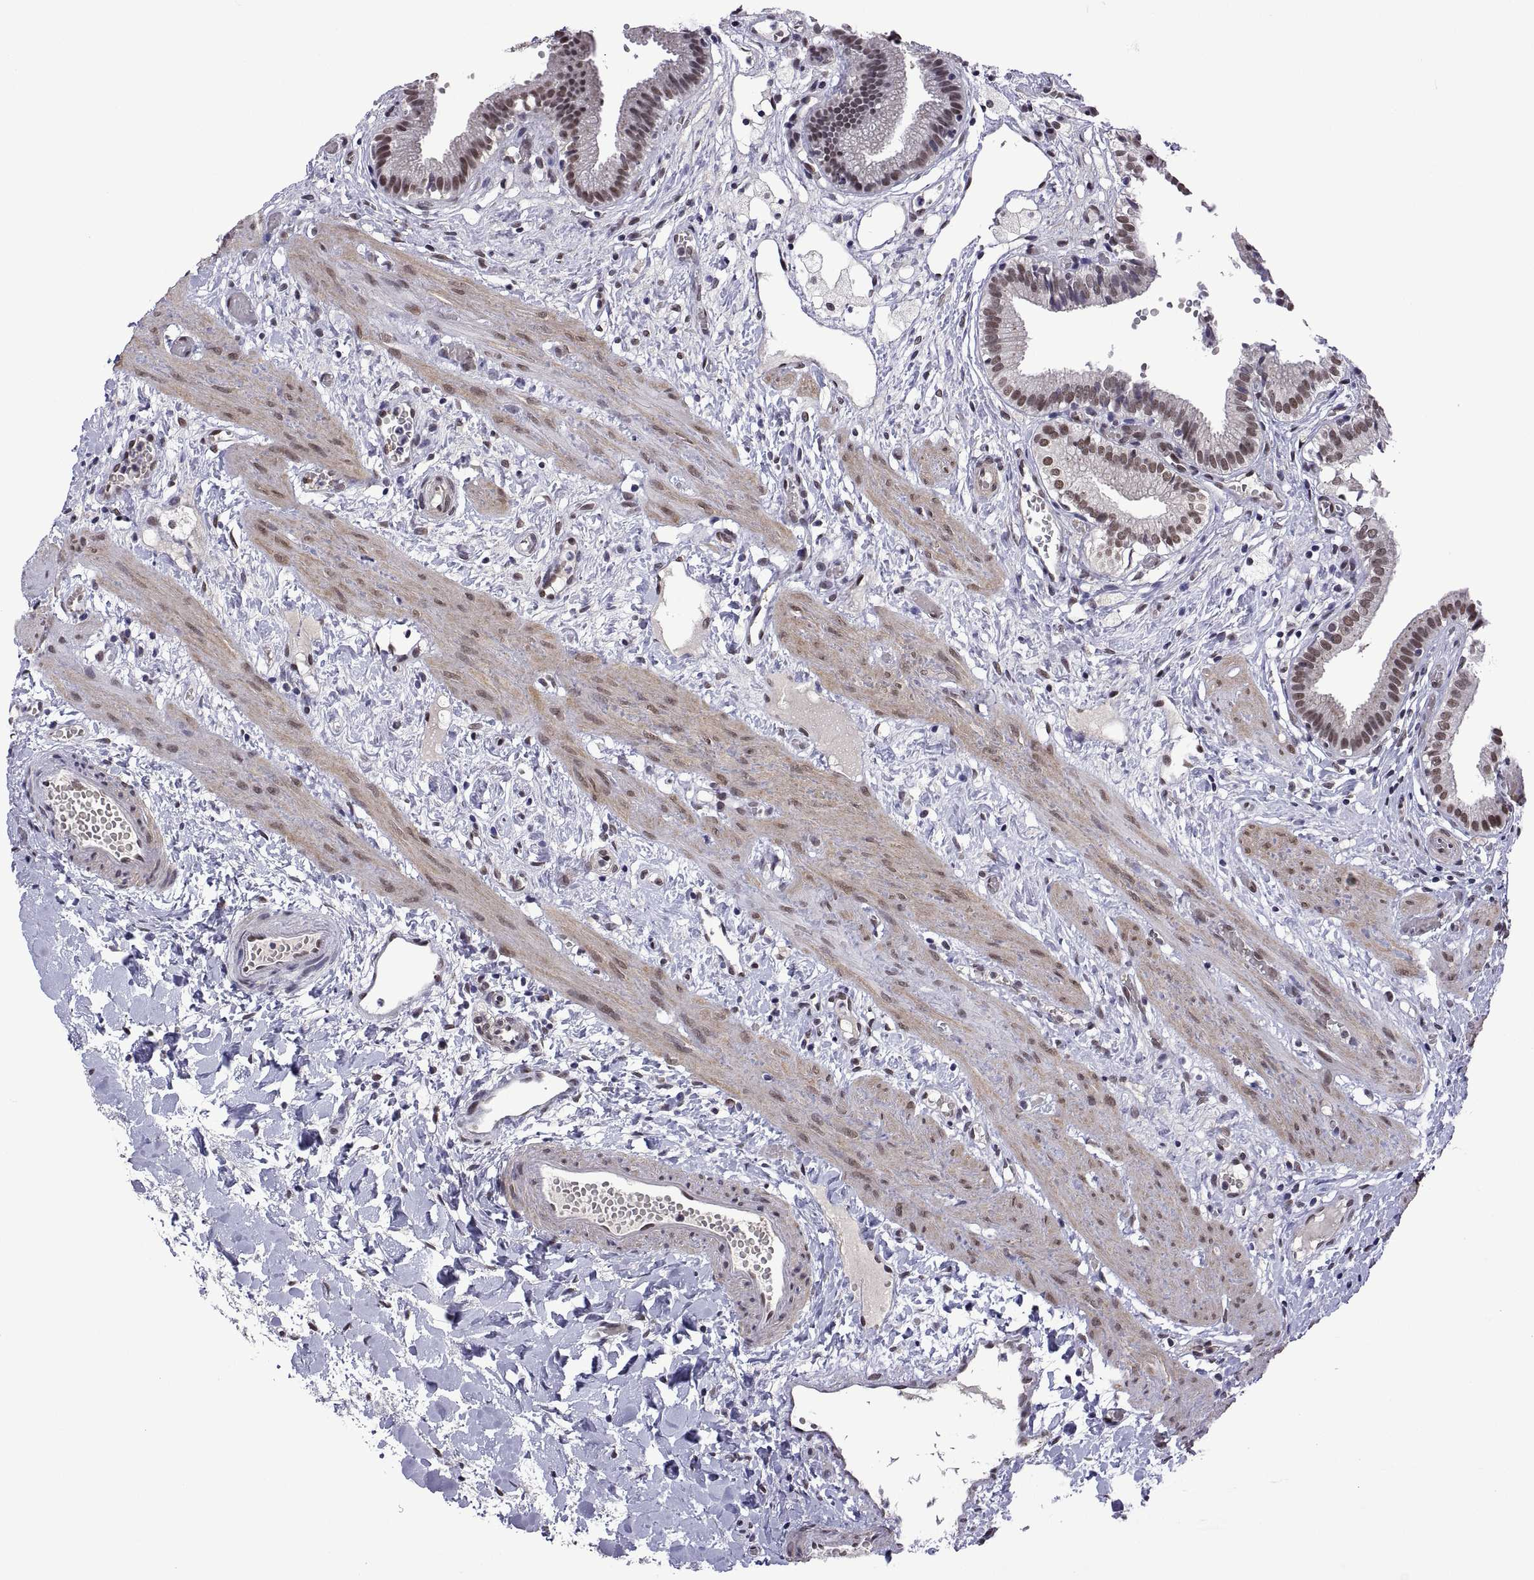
{"staining": {"intensity": "weak", "quantity": ">75%", "location": "nuclear"}, "tissue": "gallbladder", "cell_type": "Glandular cells", "image_type": "normal", "snomed": [{"axis": "morphology", "description": "Normal tissue, NOS"}, {"axis": "topography", "description": "Gallbladder"}], "caption": "High-magnification brightfield microscopy of benign gallbladder stained with DAB (3,3'-diaminobenzidine) (brown) and counterstained with hematoxylin (blue). glandular cells exhibit weak nuclear staining is present in about>75% of cells.", "gene": "NR4A1", "patient": {"sex": "female", "age": 24}}